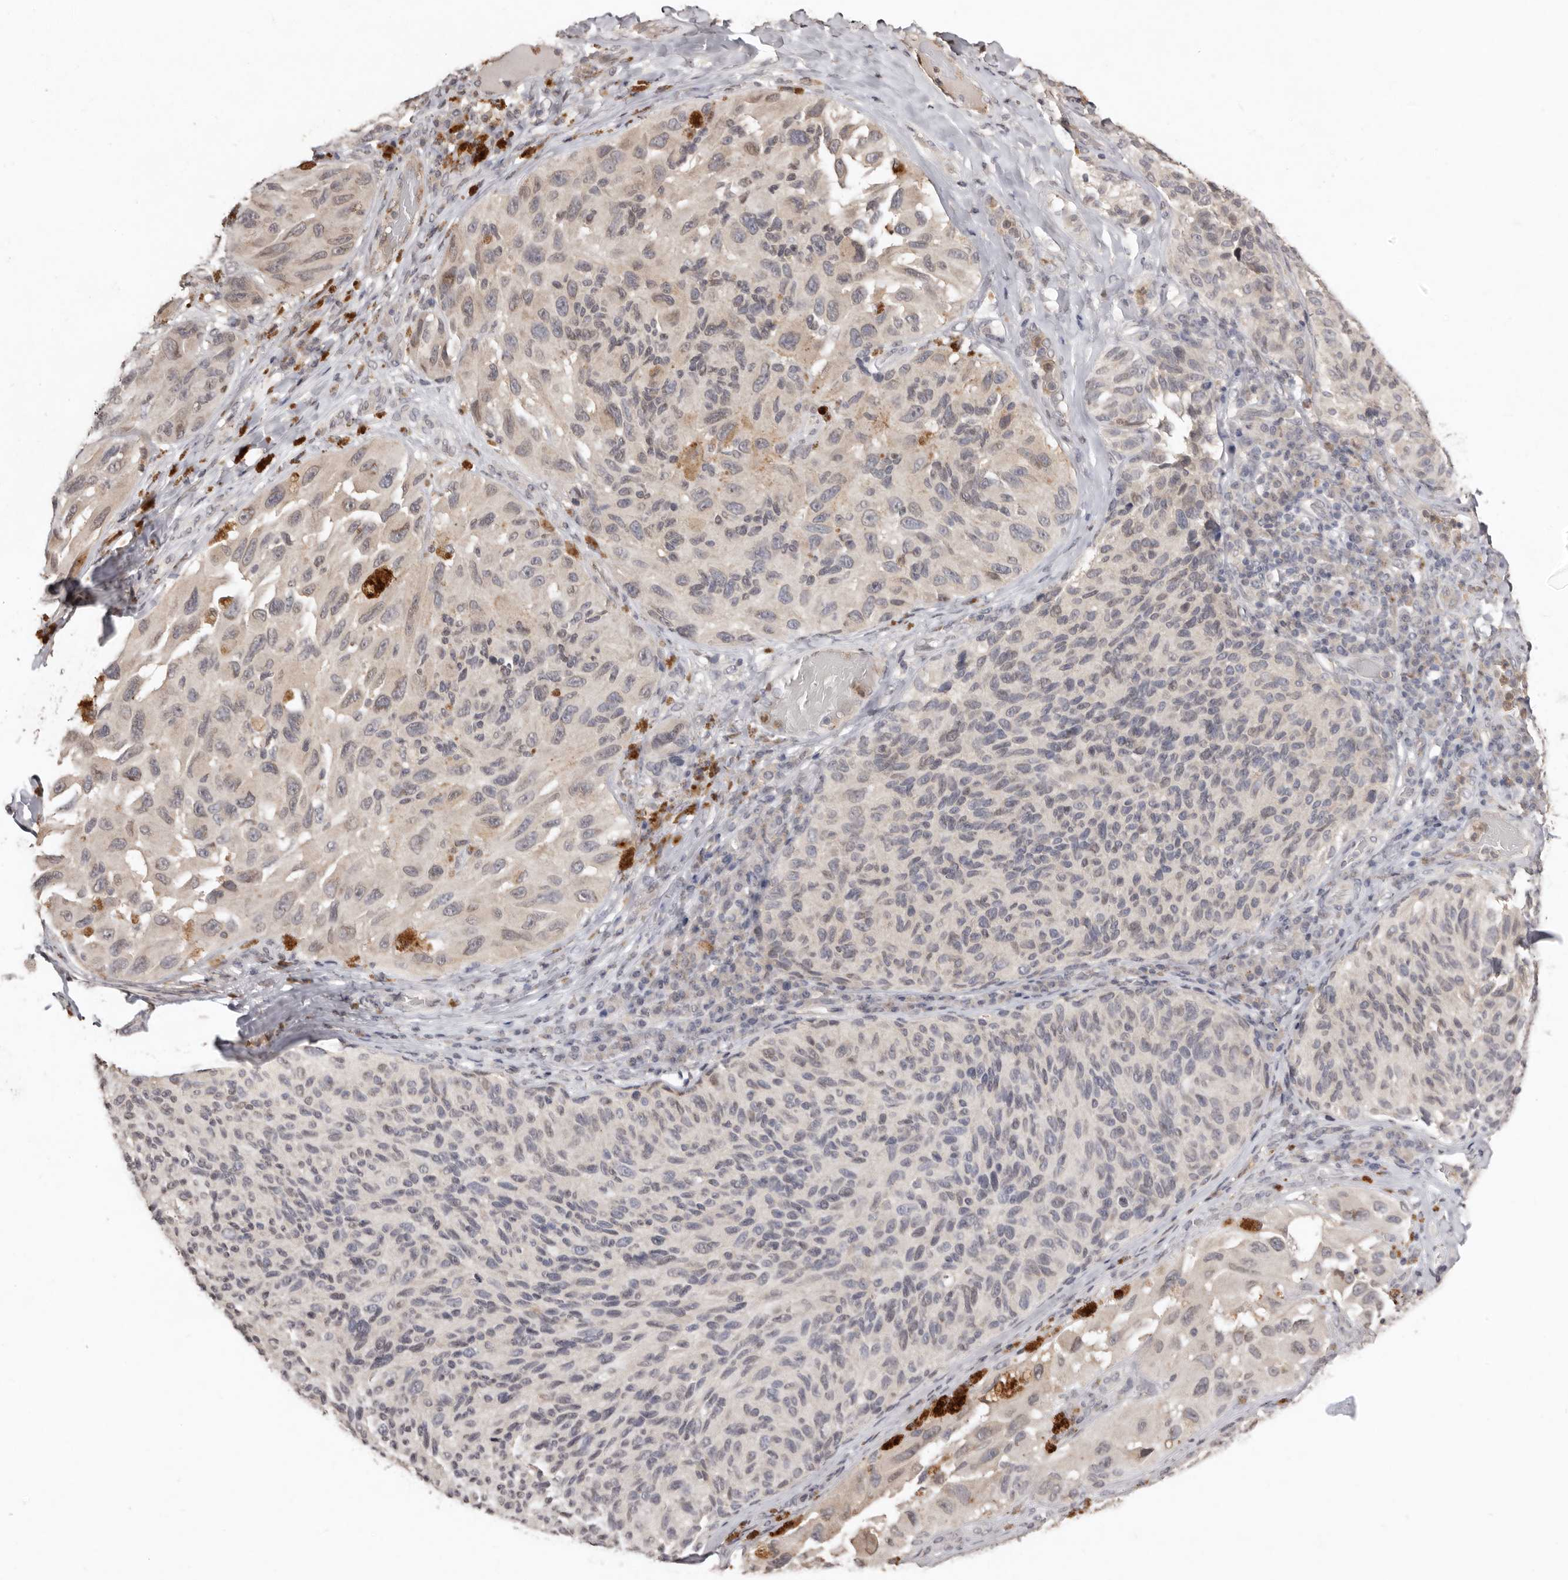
{"staining": {"intensity": "negative", "quantity": "none", "location": "none"}, "tissue": "melanoma", "cell_type": "Tumor cells", "image_type": "cancer", "snomed": [{"axis": "morphology", "description": "Malignant melanoma, NOS"}, {"axis": "topography", "description": "Skin"}], "caption": "Tumor cells are negative for brown protein staining in melanoma. (Brightfield microscopy of DAB IHC at high magnification).", "gene": "SULT1E1", "patient": {"sex": "female", "age": 73}}